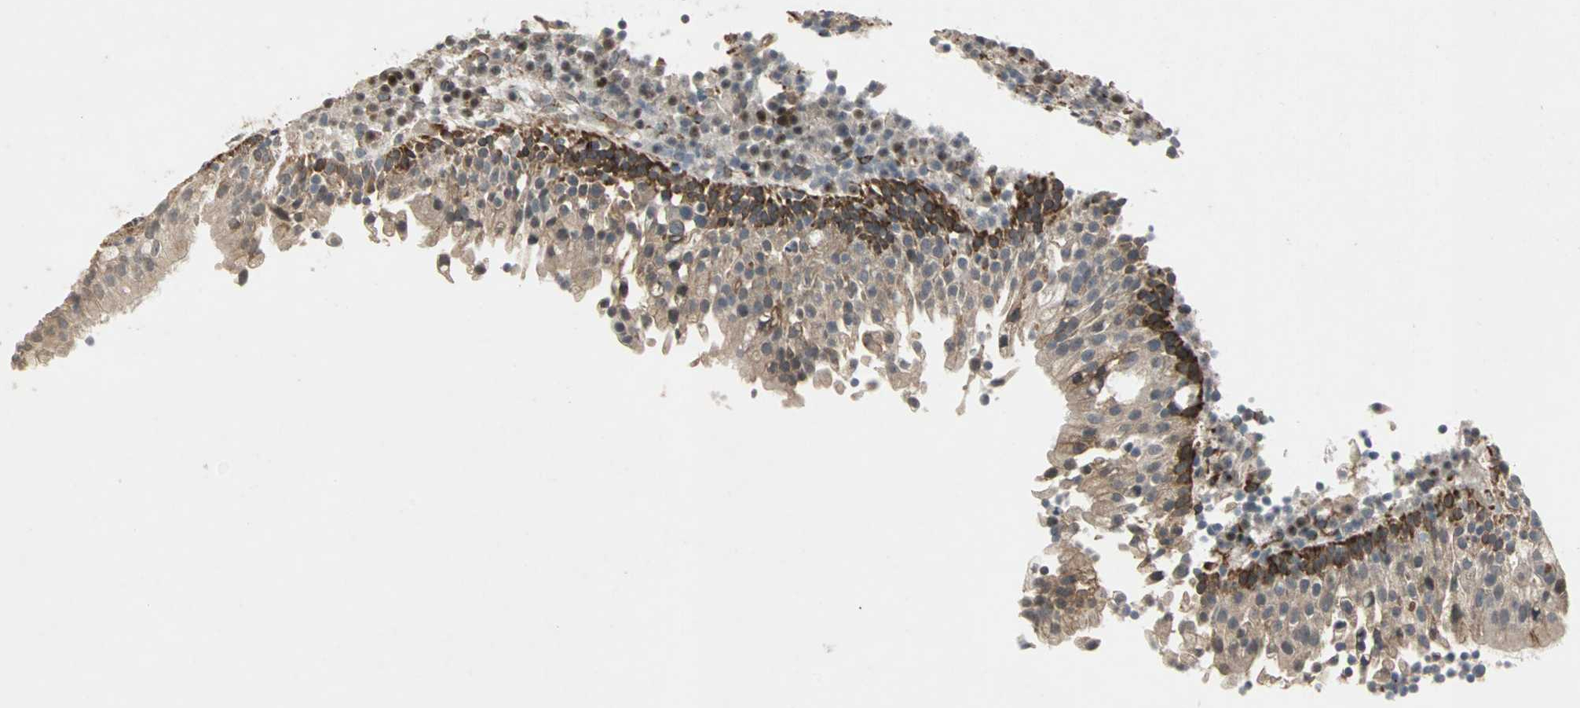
{"staining": {"intensity": "moderate", "quantity": "<25%", "location": "cytoplasmic/membranous"}, "tissue": "tonsil", "cell_type": "Germinal center cells", "image_type": "normal", "snomed": [{"axis": "morphology", "description": "Normal tissue, NOS"}, {"axis": "topography", "description": "Tonsil"}], "caption": "A brown stain highlights moderate cytoplasmic/membranous positivity of a protein in germinal center cells of benign tonsil.", "gene": "TRPV4", "patient": {"sex": "female", "age": 40}}